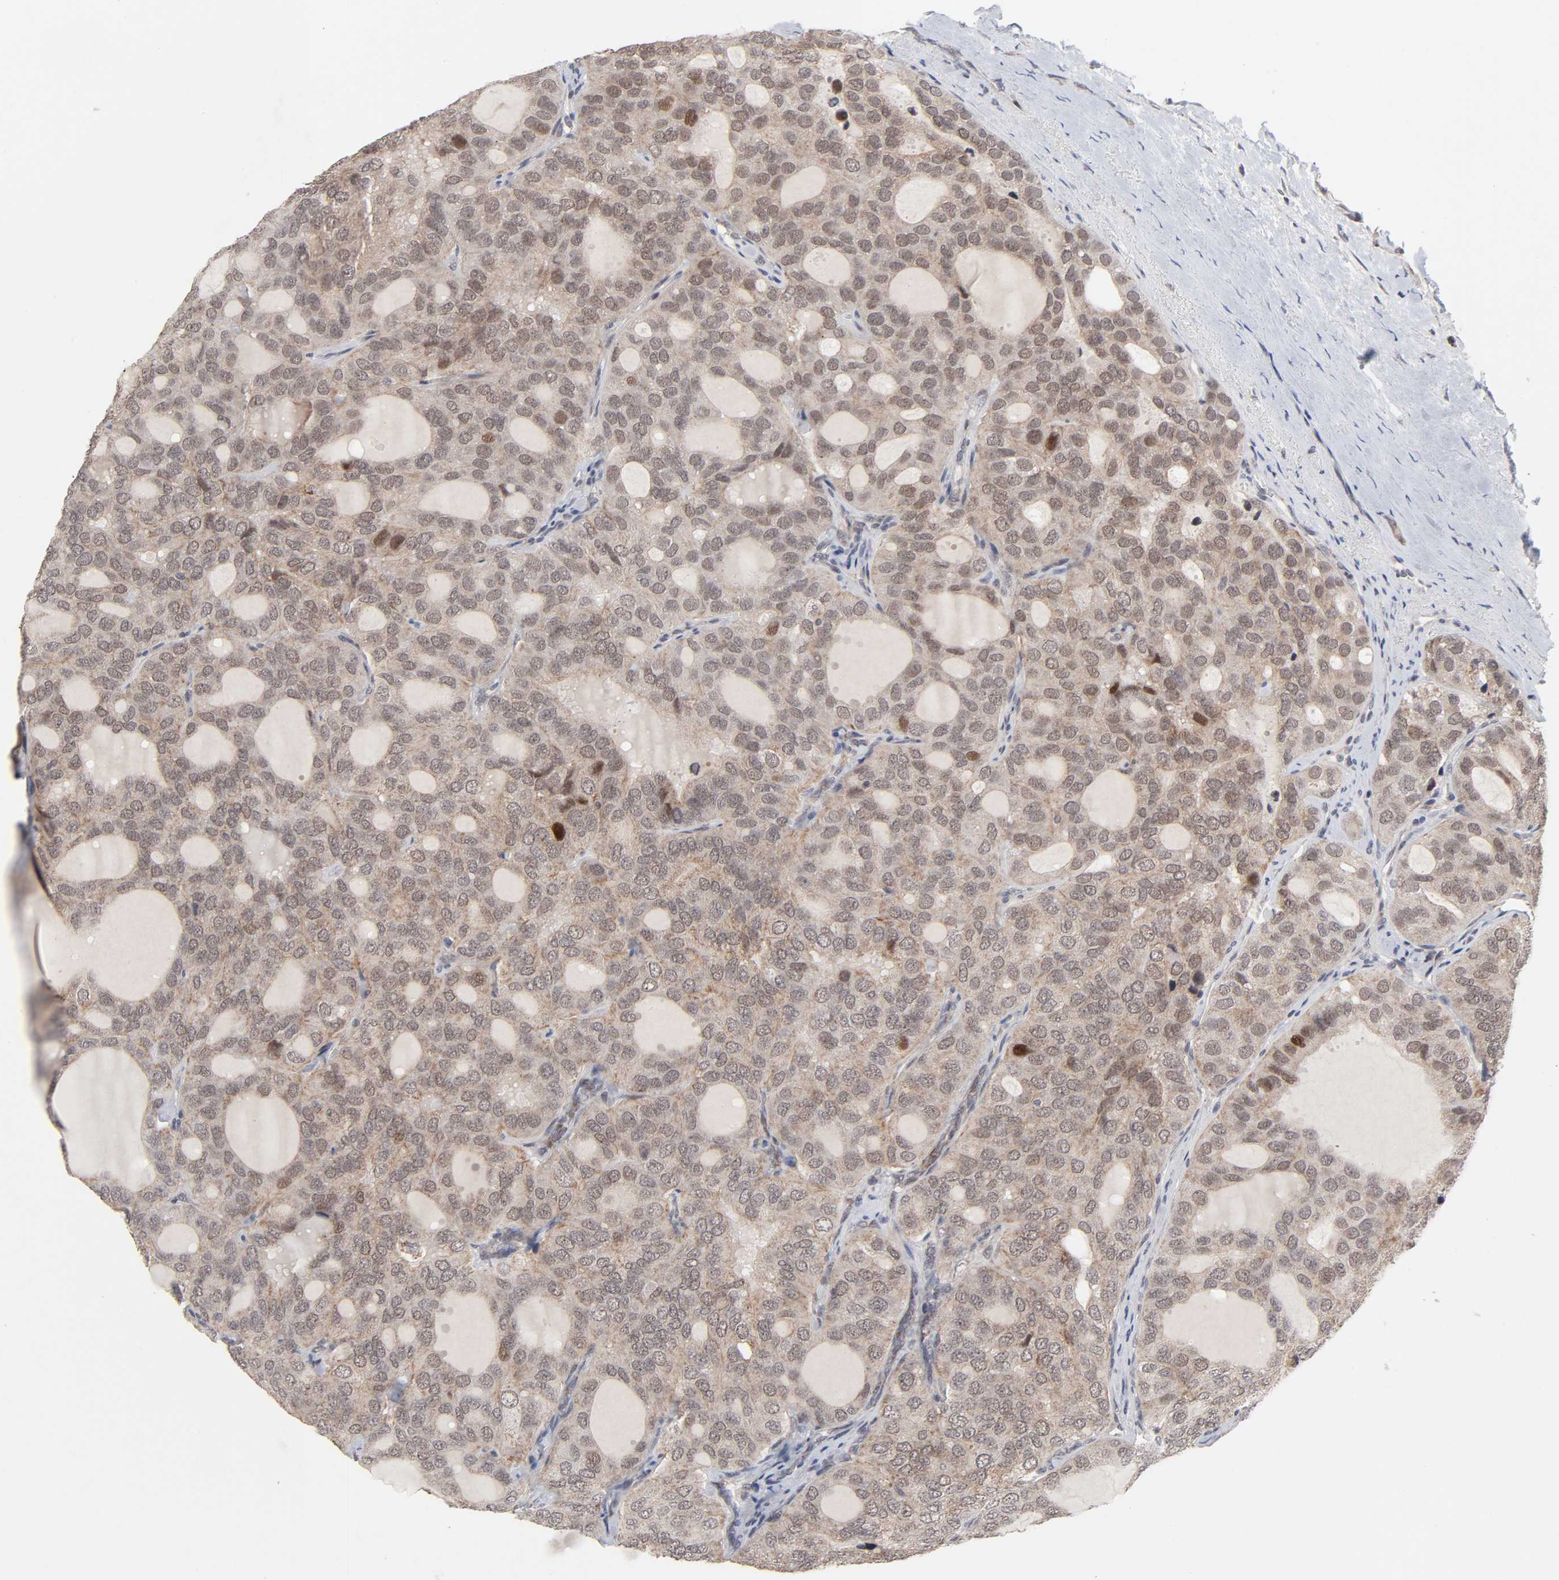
{"staining": {"intensity": "moderate", "quantity": ">75%", "location": "cytoplasmic/membranous,nuclear"}, "tissue": "thyroid cancer", "cell_type": "Tumor cells", "image_type": "cancer", "snomed": [{"axis": "morphology", "description": "Follicular adenoma carcinoma, NOS"}, {"axis": "topography", "description": "Thyroid gland"}], "caption": "The photomicrograph demonstrates immunohistochemical staining of thyroid cancer. There is moderate cytoplasmic/membranous and nuclear expression is present in approximately >75% of tumor cells.", "gene": "AUH", "patient": {"sex": "male", "age": 75}}